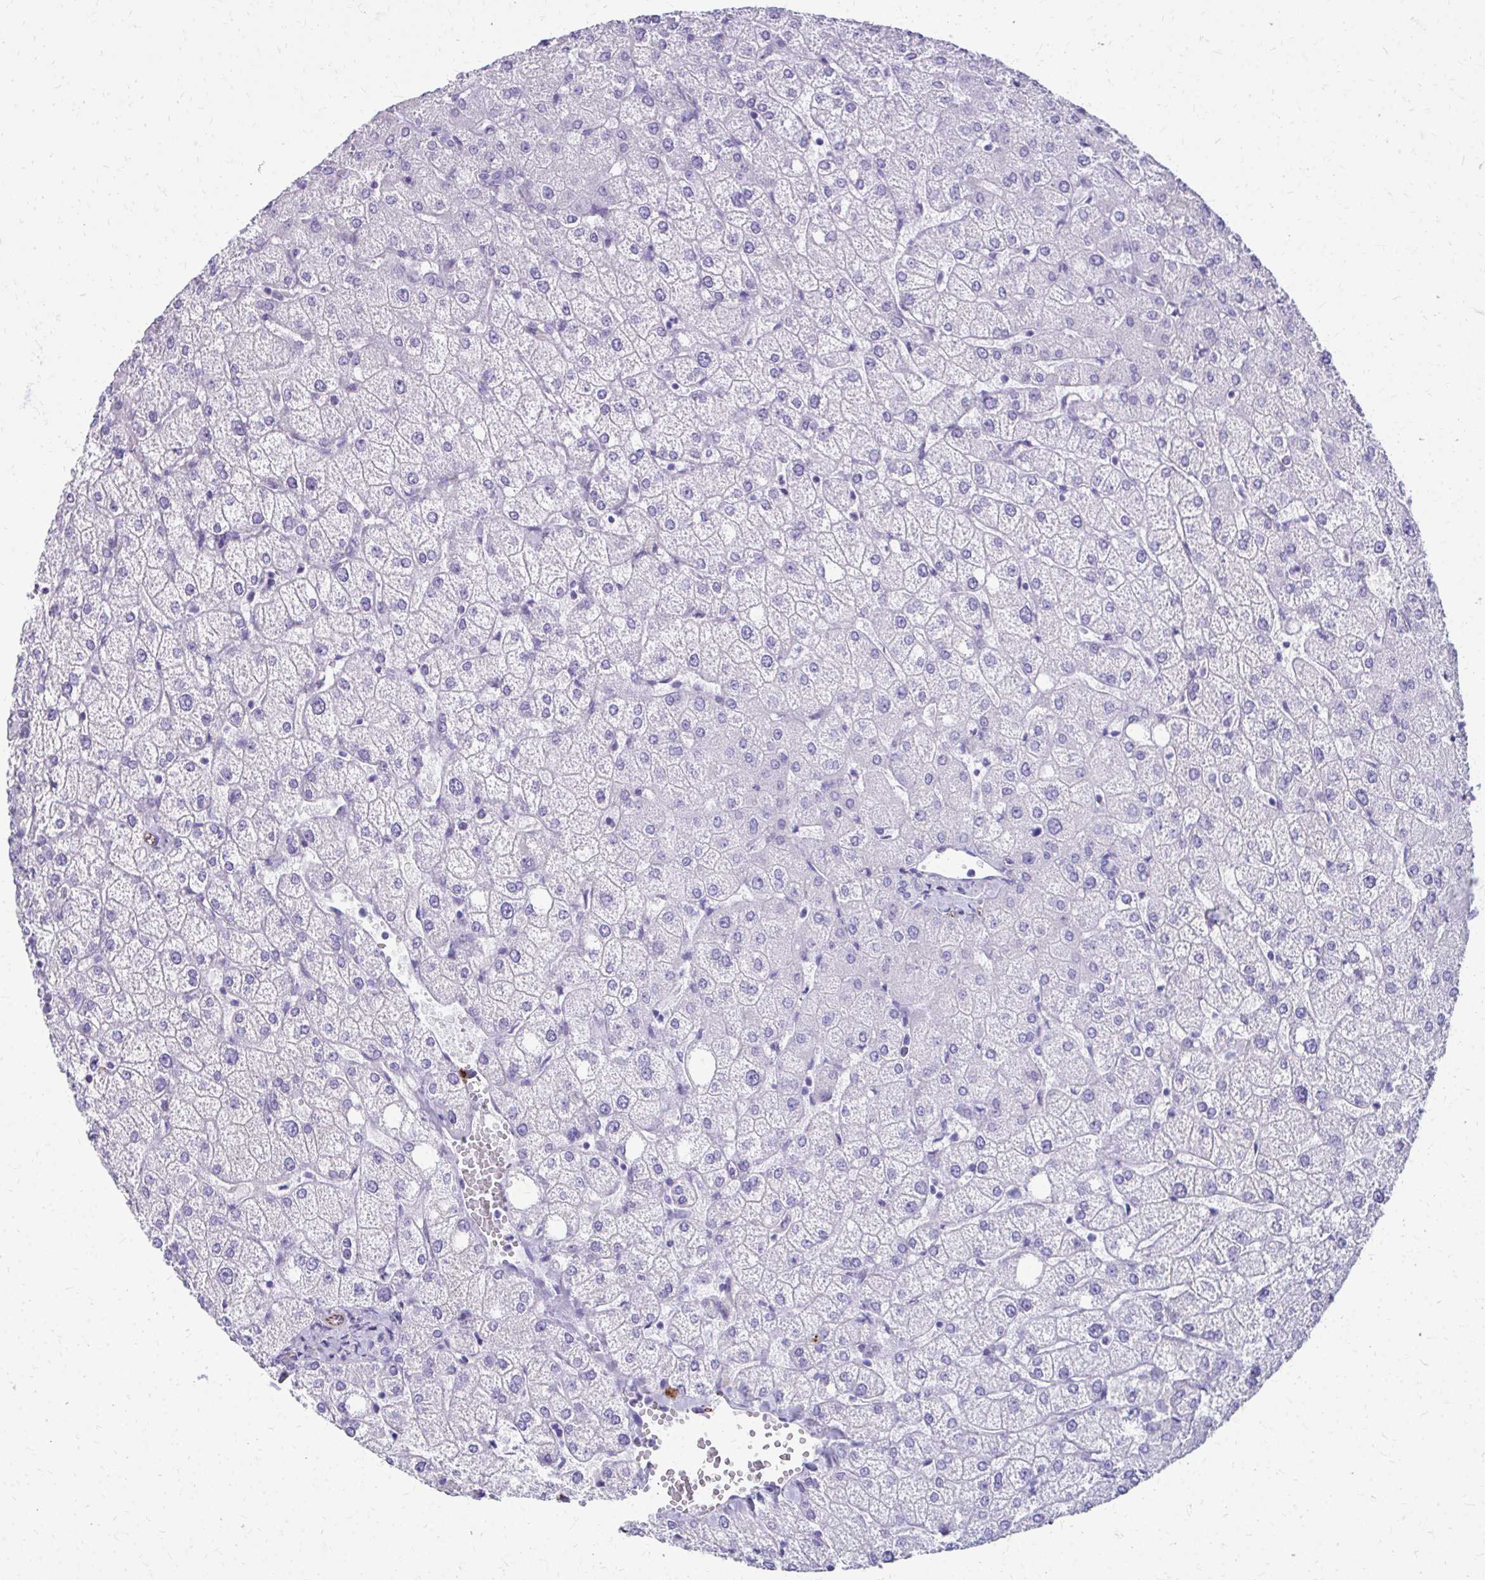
{"staining": {"intensity": "negative", "quantity": "none", "location": "none"}, "tissue": "liver", "cell_type": "Cholangiocytes", "image_type": "normal", "snomed": [{"axis": "morphology", "description": "Normal tissue, NOS"}, {"axis": "topography", "description": "Liver"}], "caption": "Immunohistochemical staining of normal liver exhibits no significant staining in cholangiocytes.", "gene": "TRIM6", "patient": {"sex": "female", "age": 54}}